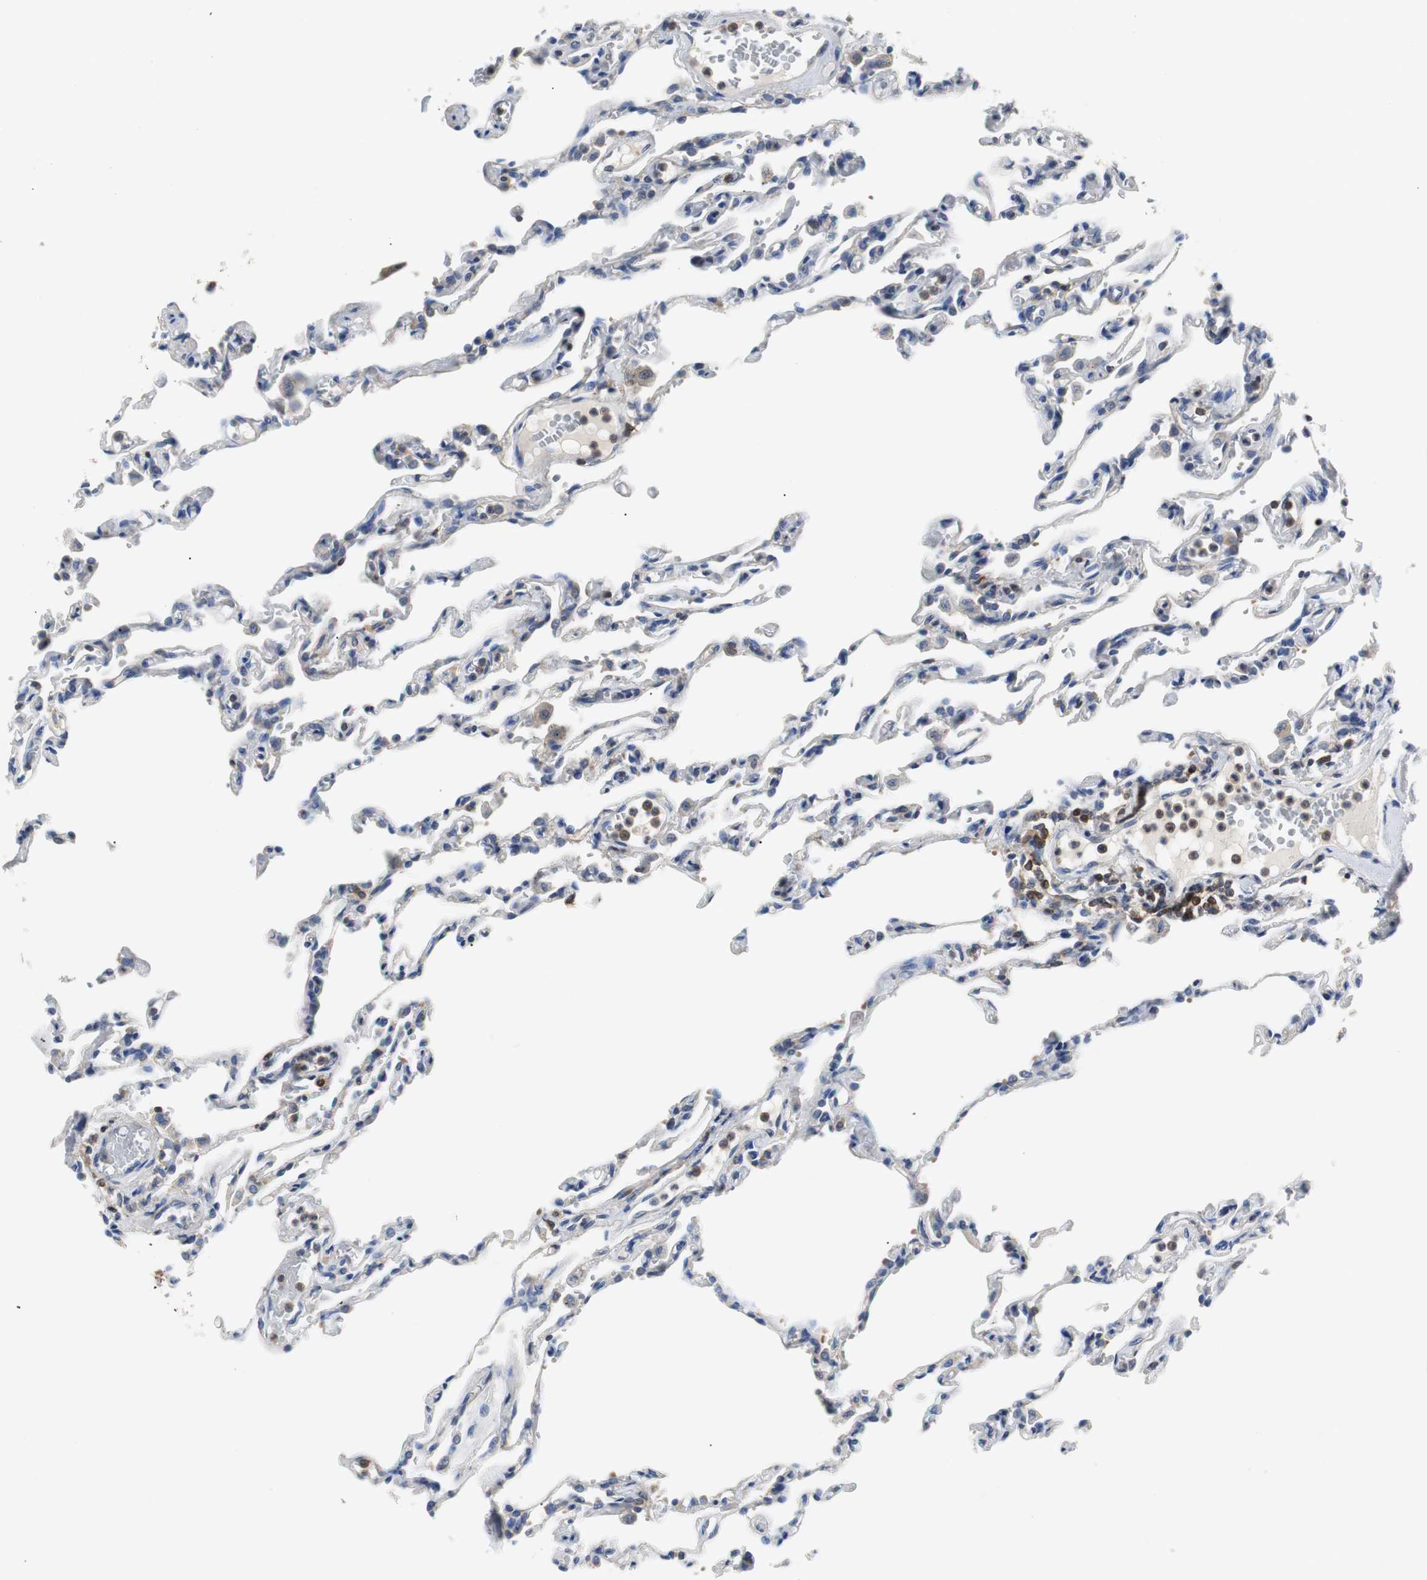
{"staining": {"intensity": "moderate", "quantity": "<25%", "location": "nuclear"}, "tissue": "lung", "cell_type": "Alveolar cells", "image_type": "normal", "snomed": [{"axis": "morphology", "description": "Normal tissue, NOS"}, {"axis": "topography", "description": "Lung"}], "caption": "Immunohistochemistry (IHC) of unremarkable lung reveals low levels of moderate nuclear positivity in about <25% of alveolar cells.", "gene": "TSC22D4", "patient": {"sex": "male", "age": 21}}